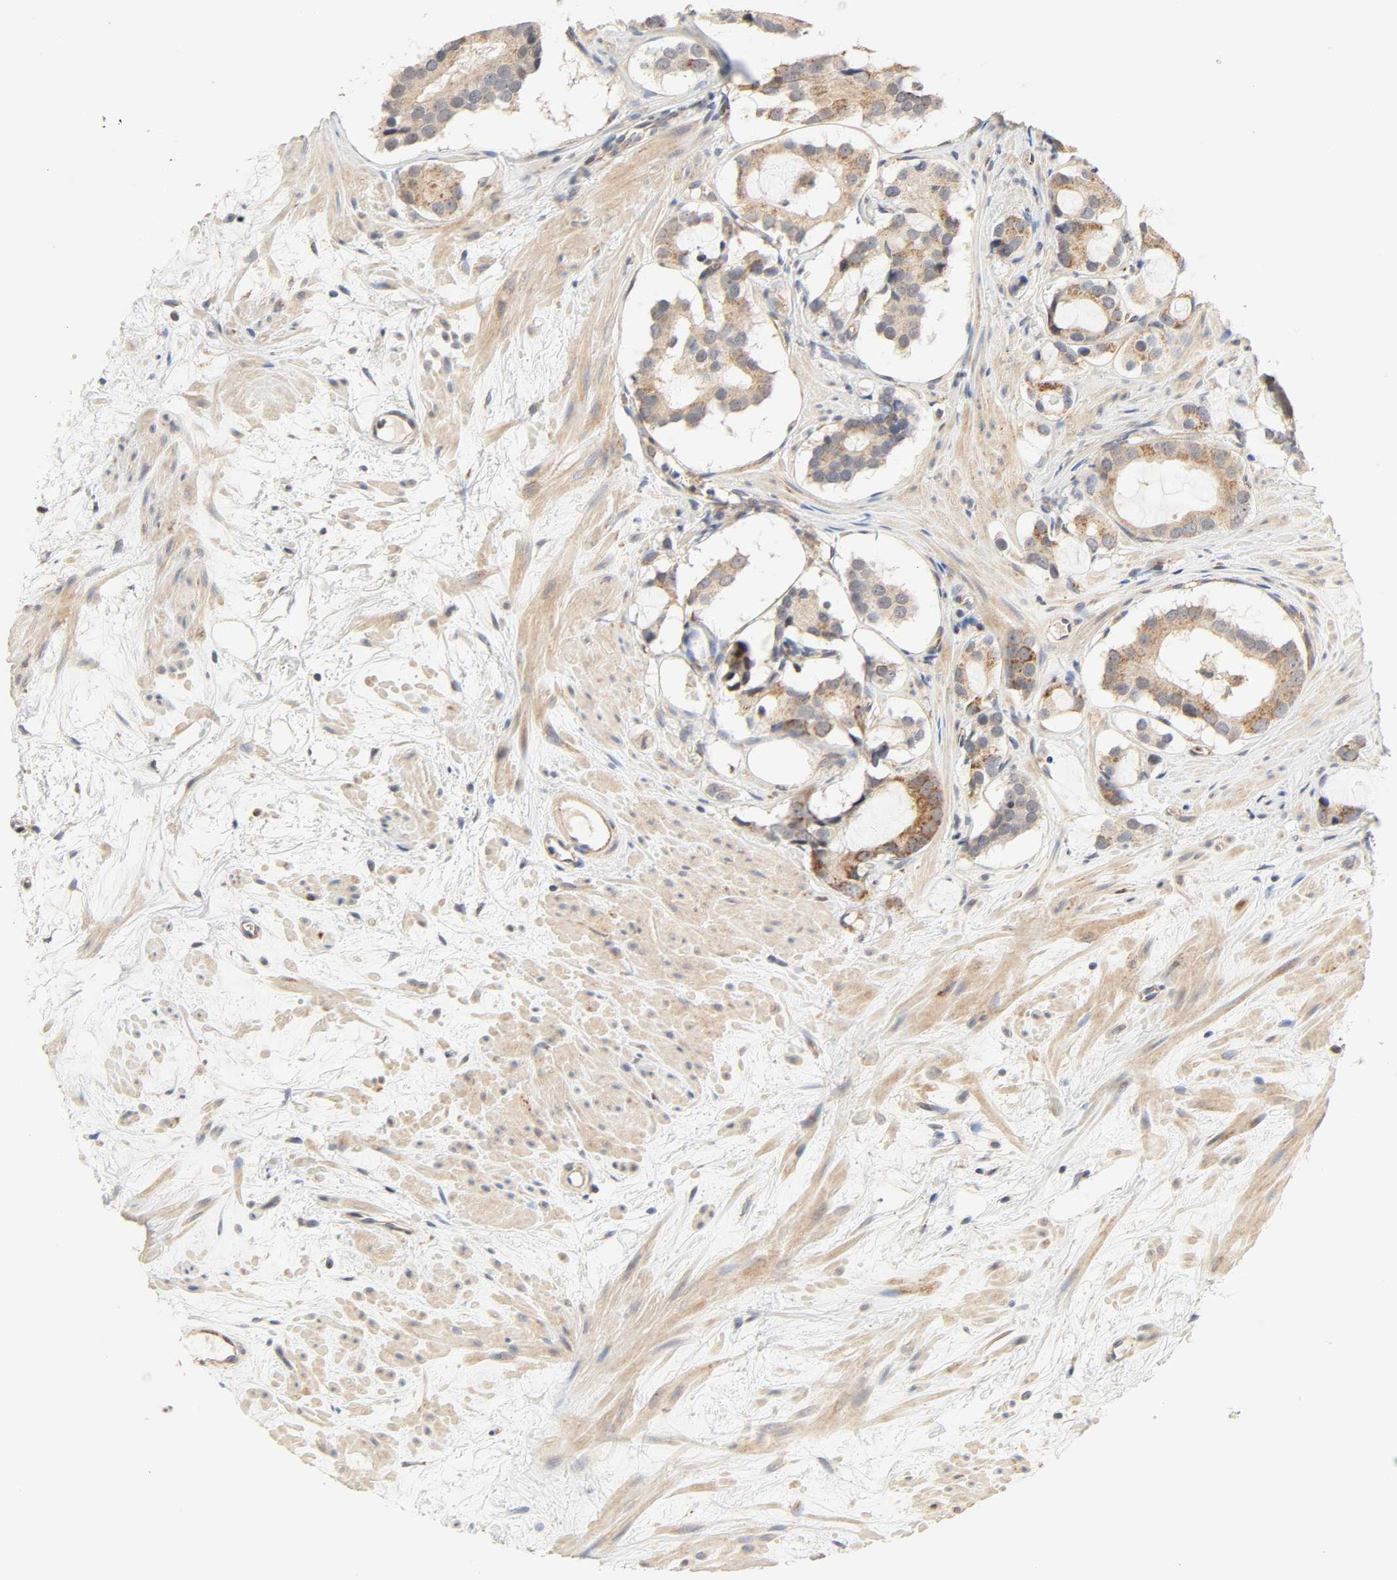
{"staining": {"intensity": "moderate", "quantity": ">75%", "location": "cytoplasmic/membranous"}, "tissue": "prostate cancer", "cell_type": "Tumor cells", "image_type": "cancer", "snomed": [{"axis": "morphology", "description": "Adenocarcinoma, Low grade"}, {"axis": "topography", "description": "Prostate"}], "caption": "High-power microscopy captured an immunohistochemistry histopathology image of prostate cancer (adenocarcinoma (low-grade)), revealing moderate cytoplasmic/membranous staining in approximately >75% of tumor cells.", "gene": "ZMAT5", "patient": {"sex": "male", "age": 57}}